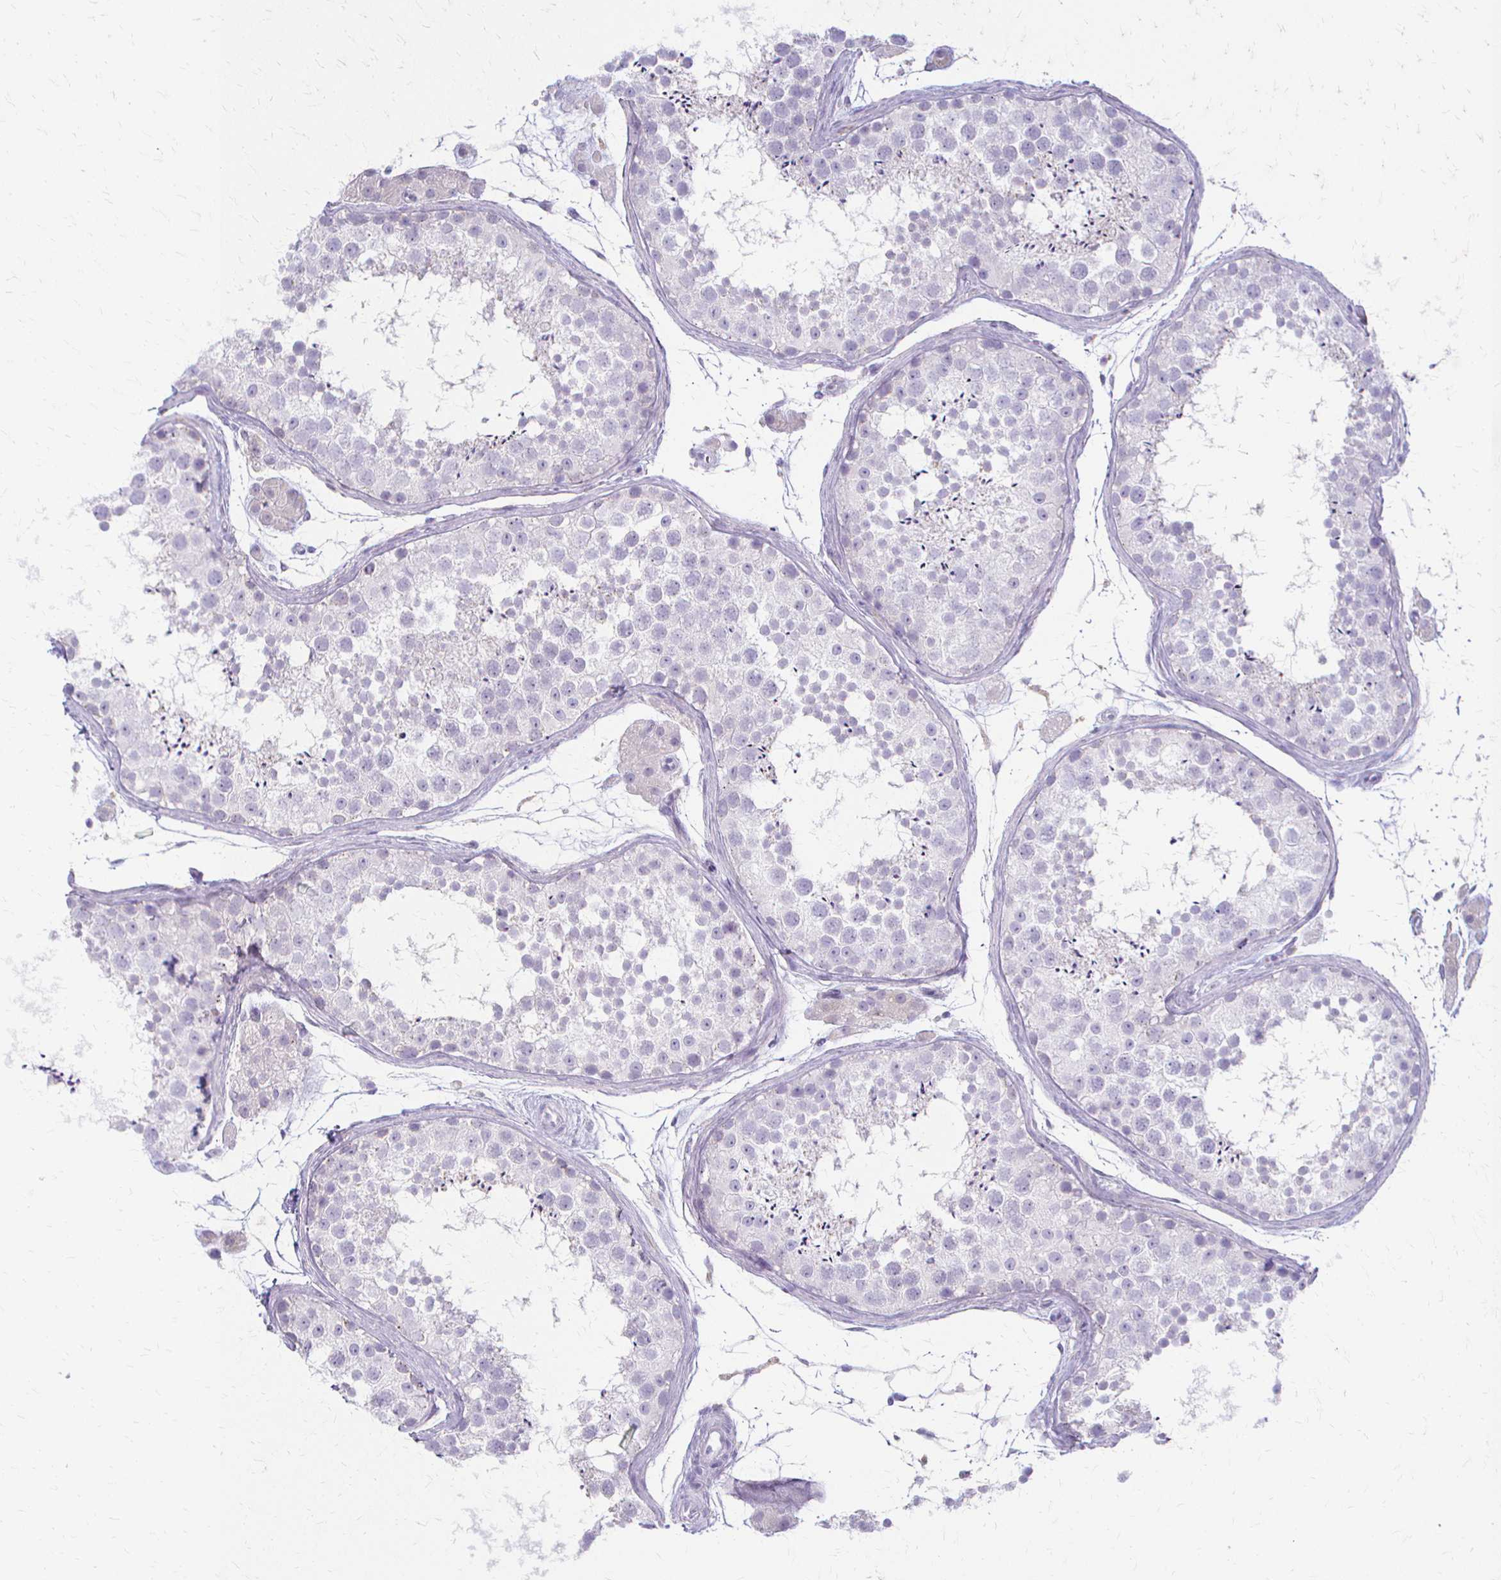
{"staining": {"intensity": "negative", "quantity": "none", "location": "none"}, "tissue": "testis", "cell_type": "Cells in seminiferous ducts", "image_type": "normal", "snomed": [{"axis": "morphology", "description": "Normal tissue, NOS"}, {"axis": "topography", "description": "Testis"}], "caption": "This is a image of immunohistochemistry staining of normal testis, which shows no staining in cells in seminiferous ducts. Nuclei are stained in blue.", "gene": "ACP5", "patient": {"sex": "male", "age": 41}}